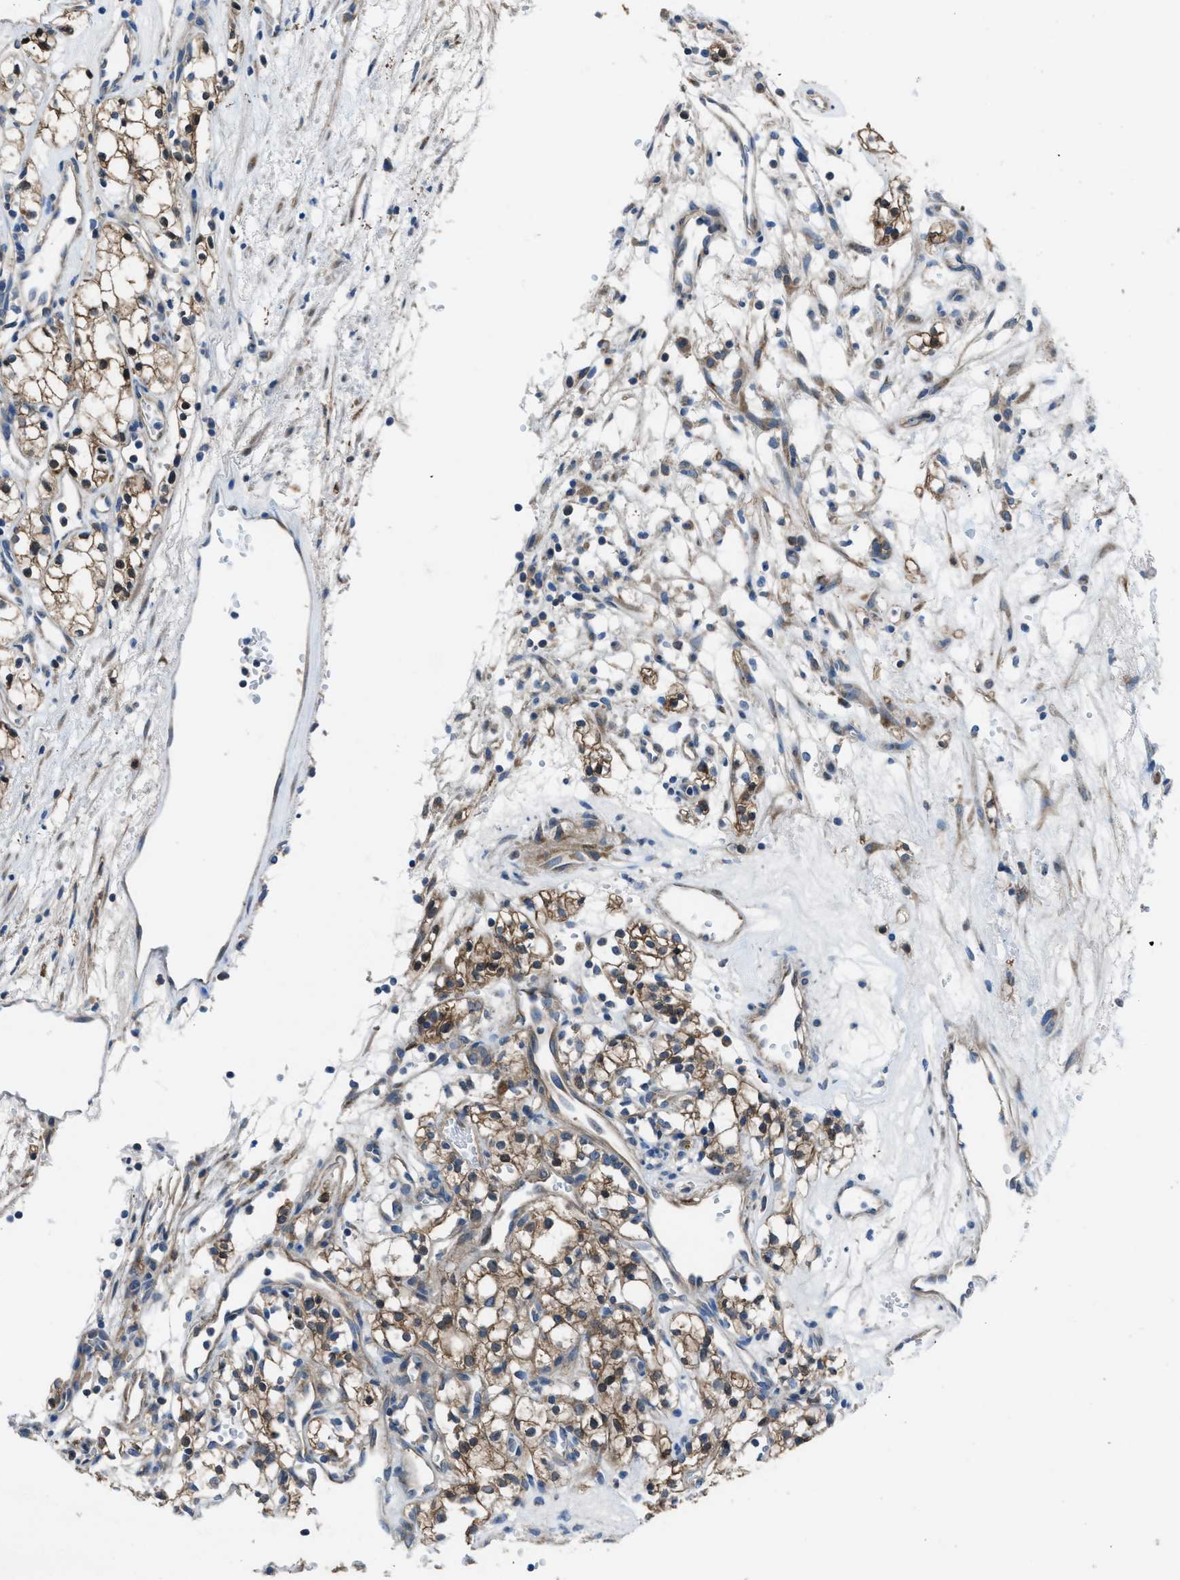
{"staining": {"intensity": "moderate", "quantity": ">75%", "location": "cytoplasmic/membranous"}, "tissue": "renal cancer", "cell_type": "Tumor cells", "image_type": "cancer", "snomed": [{"axis": "morphology", "description": "Adenocarcinoma, NOS"}, {"axis": "topography", "description": "Kidney"}], "caption": "A medium amount of moderate cytoplasmic/membranous expression is present in approximately >75% of tumor cells in renal cancer (adenocarcinoma) tissue. (DAB (3,3'-diaminobenzidine) IHC, brown staining for protein, blue staining for nuclei).", "gene": "MAP3K20", "patient": {"sex": "male", "age": 59}}